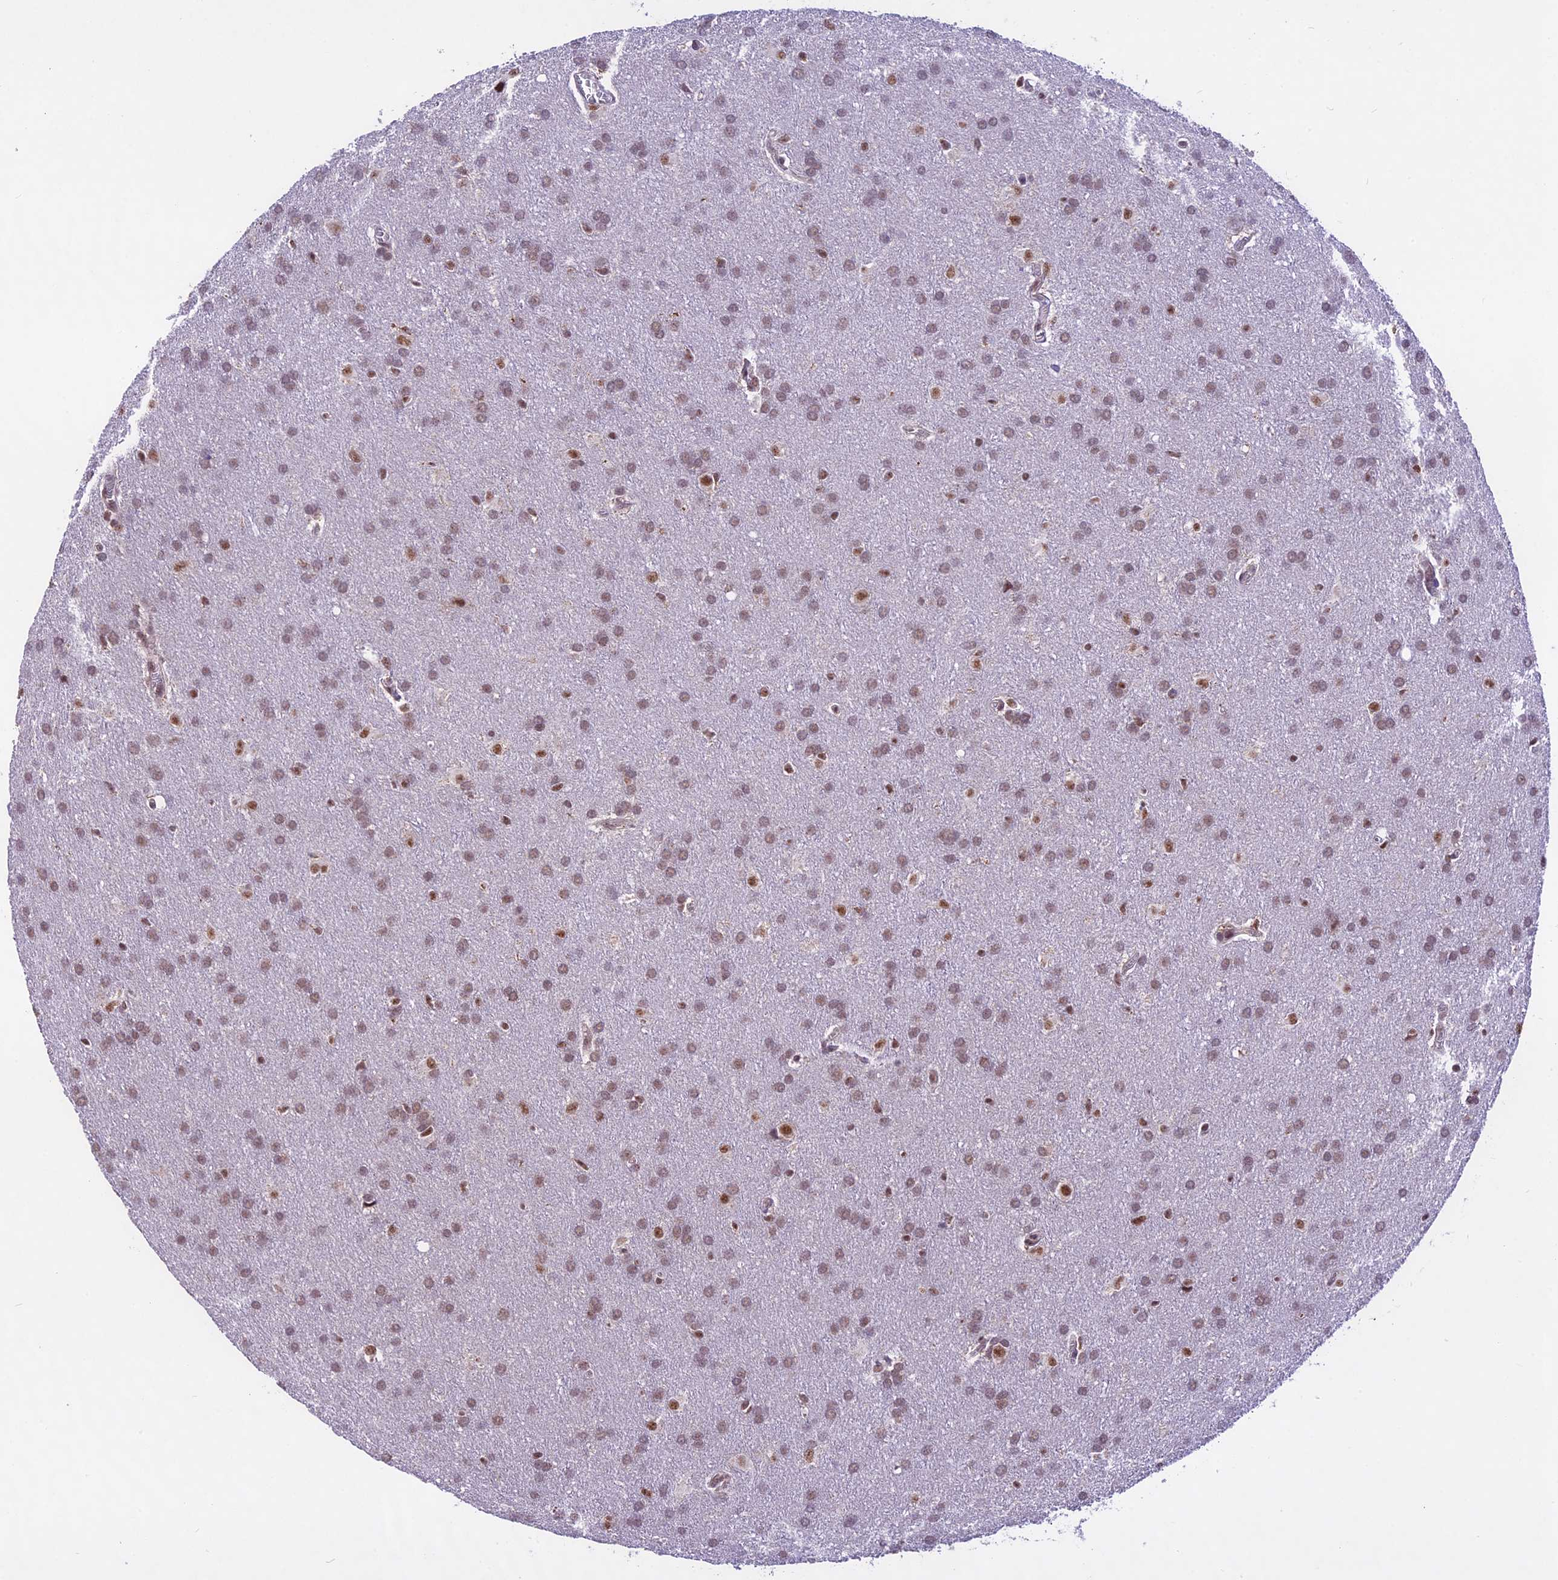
{"staining": {"intensity": "weak", "quantity": ">75%", "location": "nuclear"}, "tissue": "glioma", "cell_type": "Tumor cells", "image_type": "cancer", "snomed": [{"axis": "morphology", "description": "Glioma, malignant, Low grade"}, {"axis": "topography", "description": "Brain"}], "caption": "About >75% of tumor cells in human malignant low-grade glioma reveal weak nuclear protein expression as visualized by brown immunohistochemical staining.", "gene": "CARS2", "patient": {"sex": "female", "age": 32}}